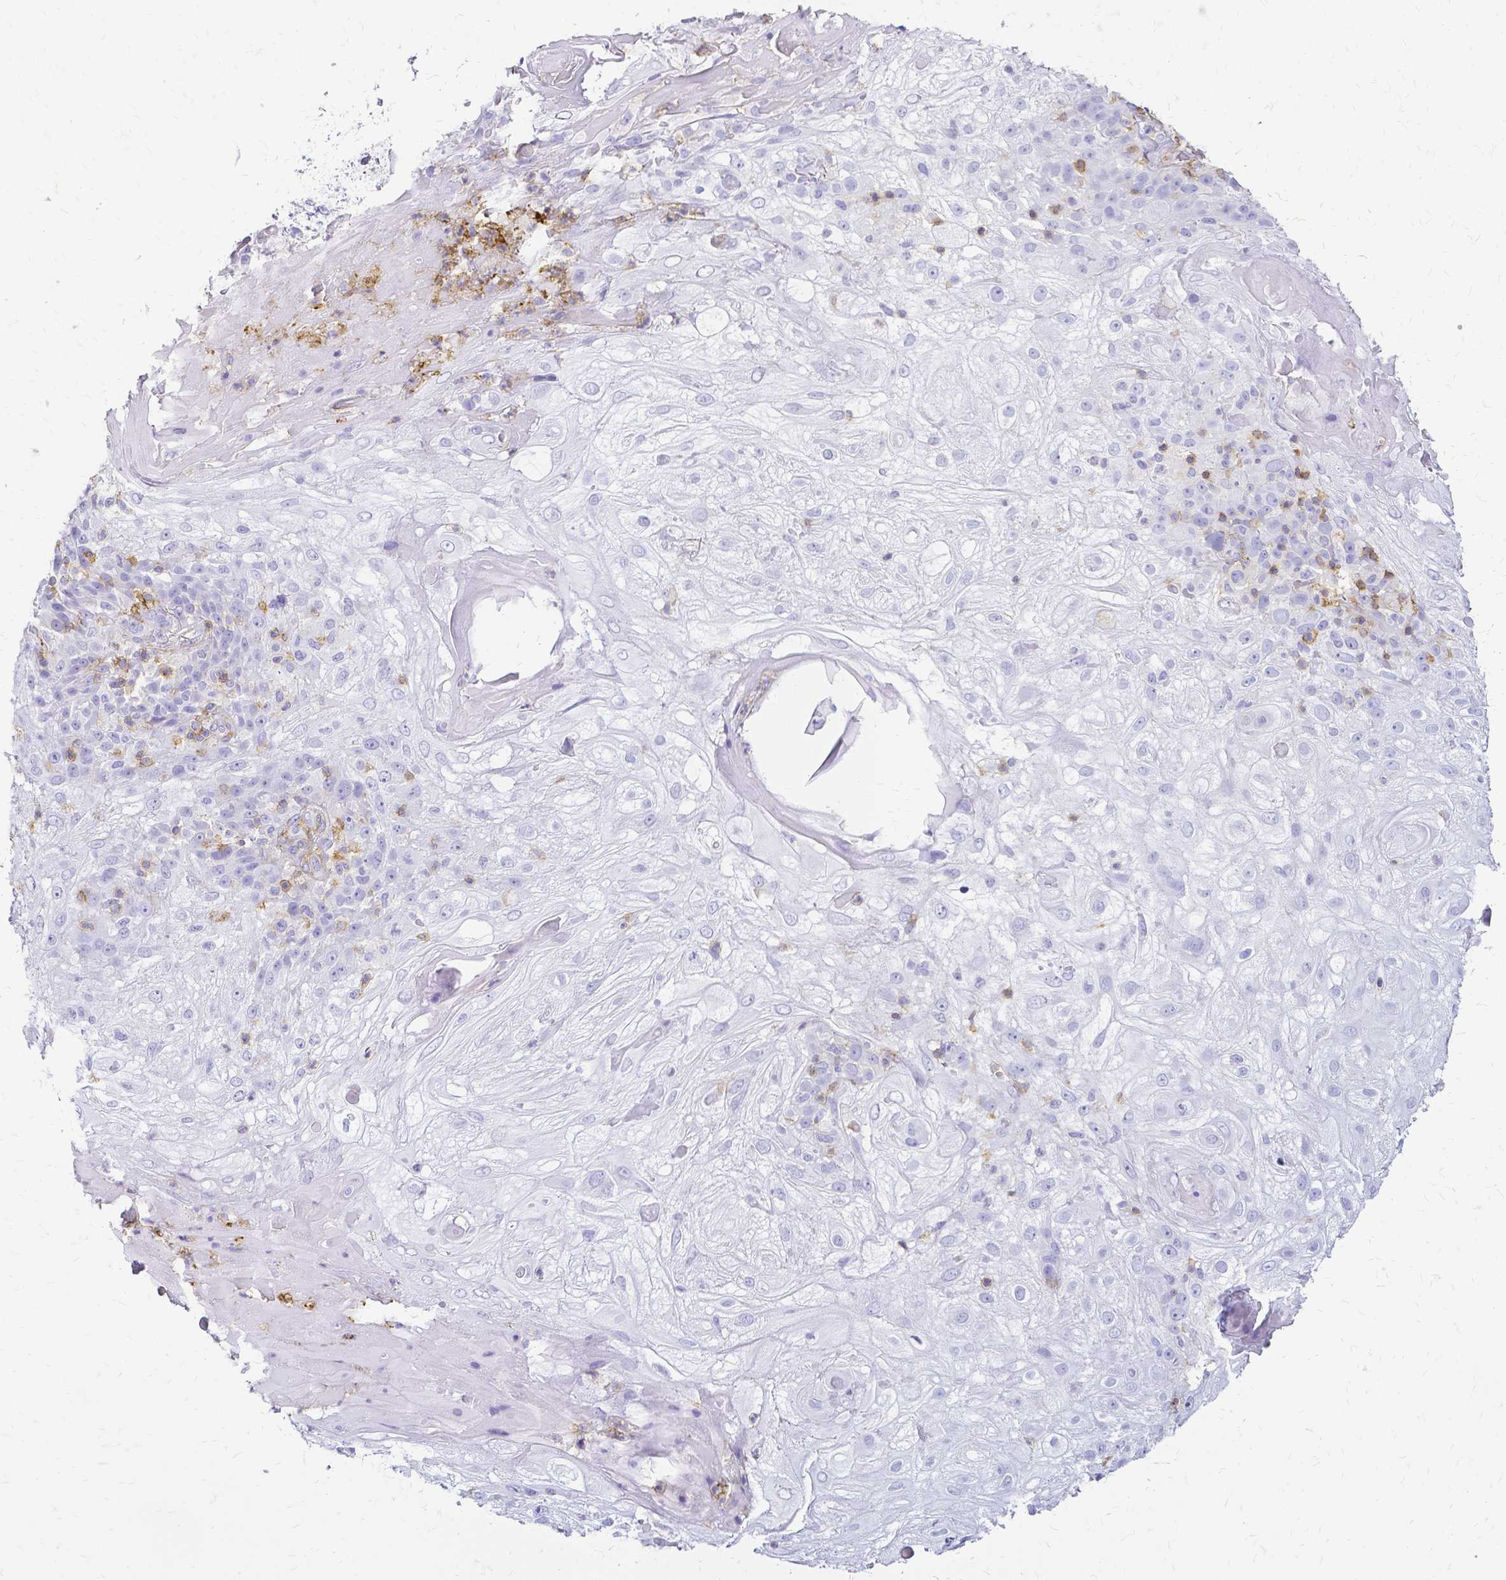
{"staining": {"intensity": "negative", "quantity": "none", "location": "none"}, "tissue": "skin cancer", "cell_type": "Tumor cells", "image_type": "cancer", "snomed": [{"axis": "morphology", "description": "Normal tissue, NOS"}, {"axis": "morphology", "description": "Squamous cell carcinoma, NOS"}, {"axis": "topography", "description": "Skin"}], "caption": "Tumor cells show no significant protein positivity in skin squamous cell carcinoma.", "gene": "HSPA12A", "patient": {"sex": "female", "age": 83}}